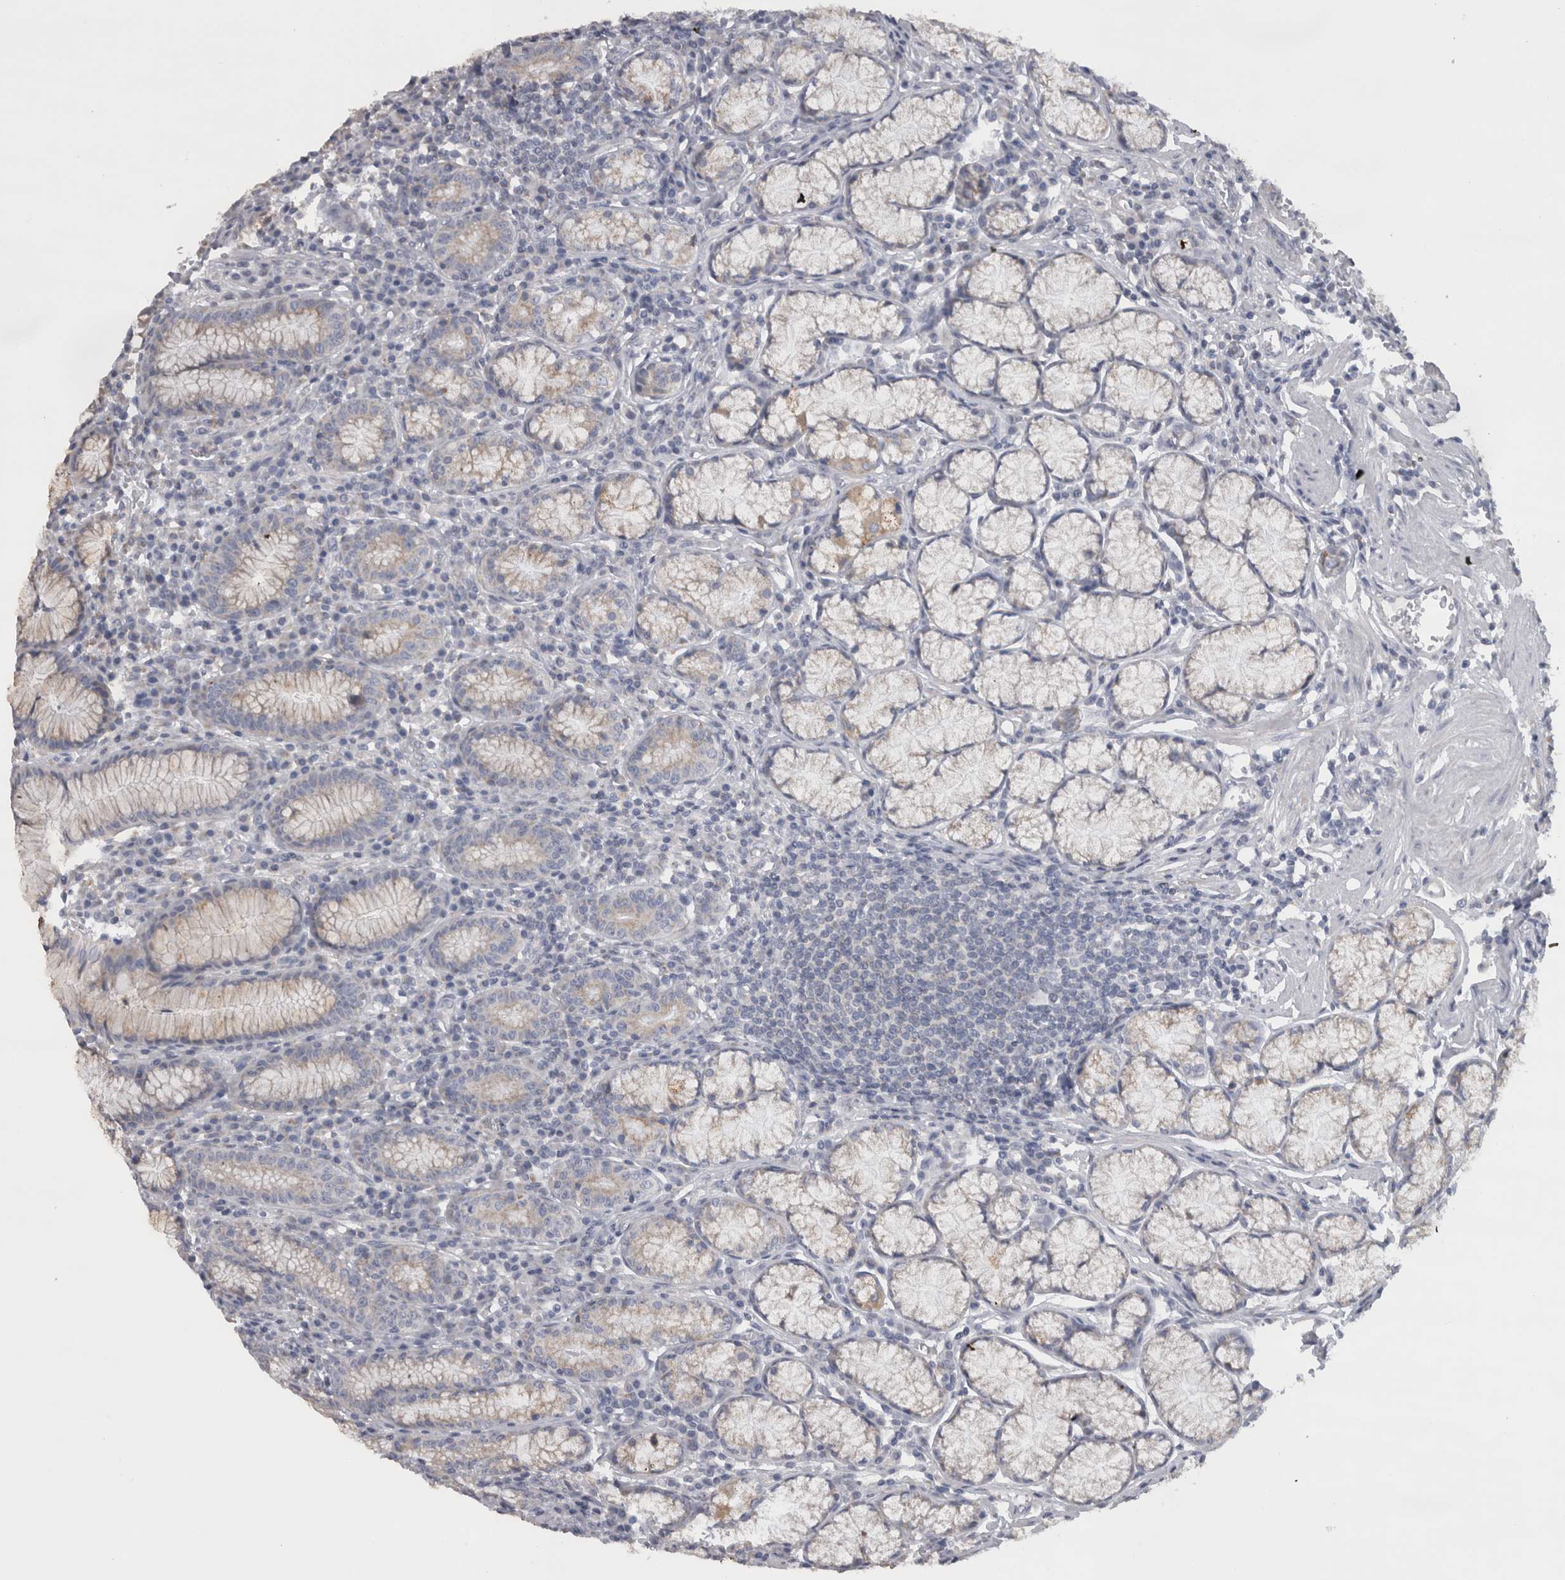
{"staining": {"intensity": "moderate", "quantity": "25%-75%", "location": "cytoplasmic/membranous"}, "tissue": "stomach", "cell_type": "Glandular cells", "image_type": "normal", "snomed": [{"axis": "morphology", "description": "Normal tissue, NOS"}, {"axis": "topography", "description": "Stomach"}], "caption": "Stomach stained for a protein exhibits moderate cytoplasmic/membranous positivity in glandular cells. (DAB IHC with brightfield microscopy, high magnification).", "gene": "DHRS4", "patient": {"sex": "male", "age": 55}}